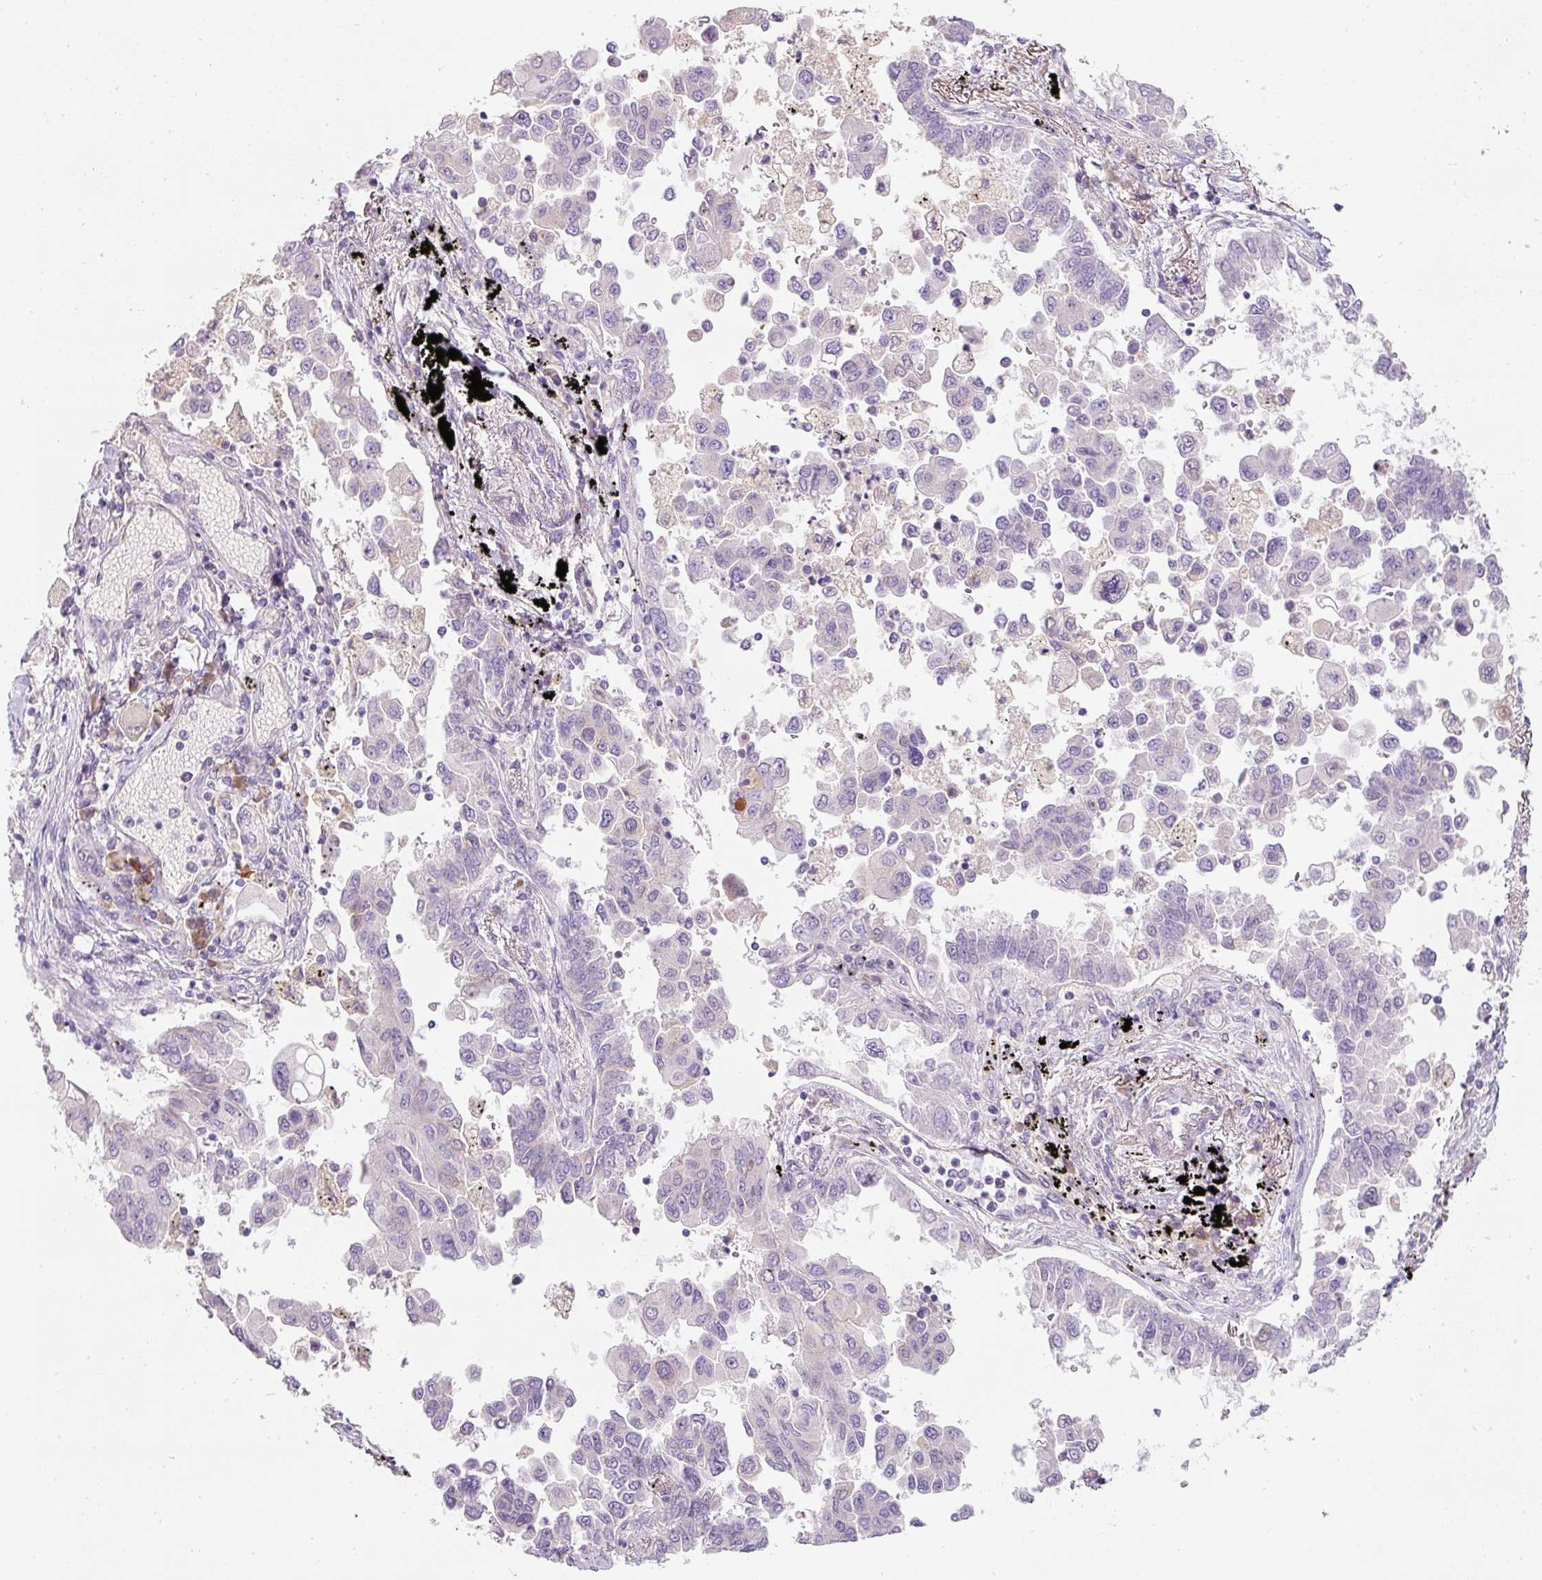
{"staining": {"intensity": "moderate", "quantity": "<25%", "location": "nuclear"}, "tissue": "lung cancer", "cell_type": "Tumor cells", "image_type": "cancer", "snomed": [{"axis": "morphology", "description": "Adenocarcinoma, NOS"}, {"axis": "topography", "description": "Lung"}], "caption": "IHC micrograph of human lung adenocarcinoma stained for a protein (brown), which shows low levels of moderate nuclear staining in approximately <25% of tumor cells.", "gene": "TMEM37", "patient": {"sex": "female", "age": 67}}